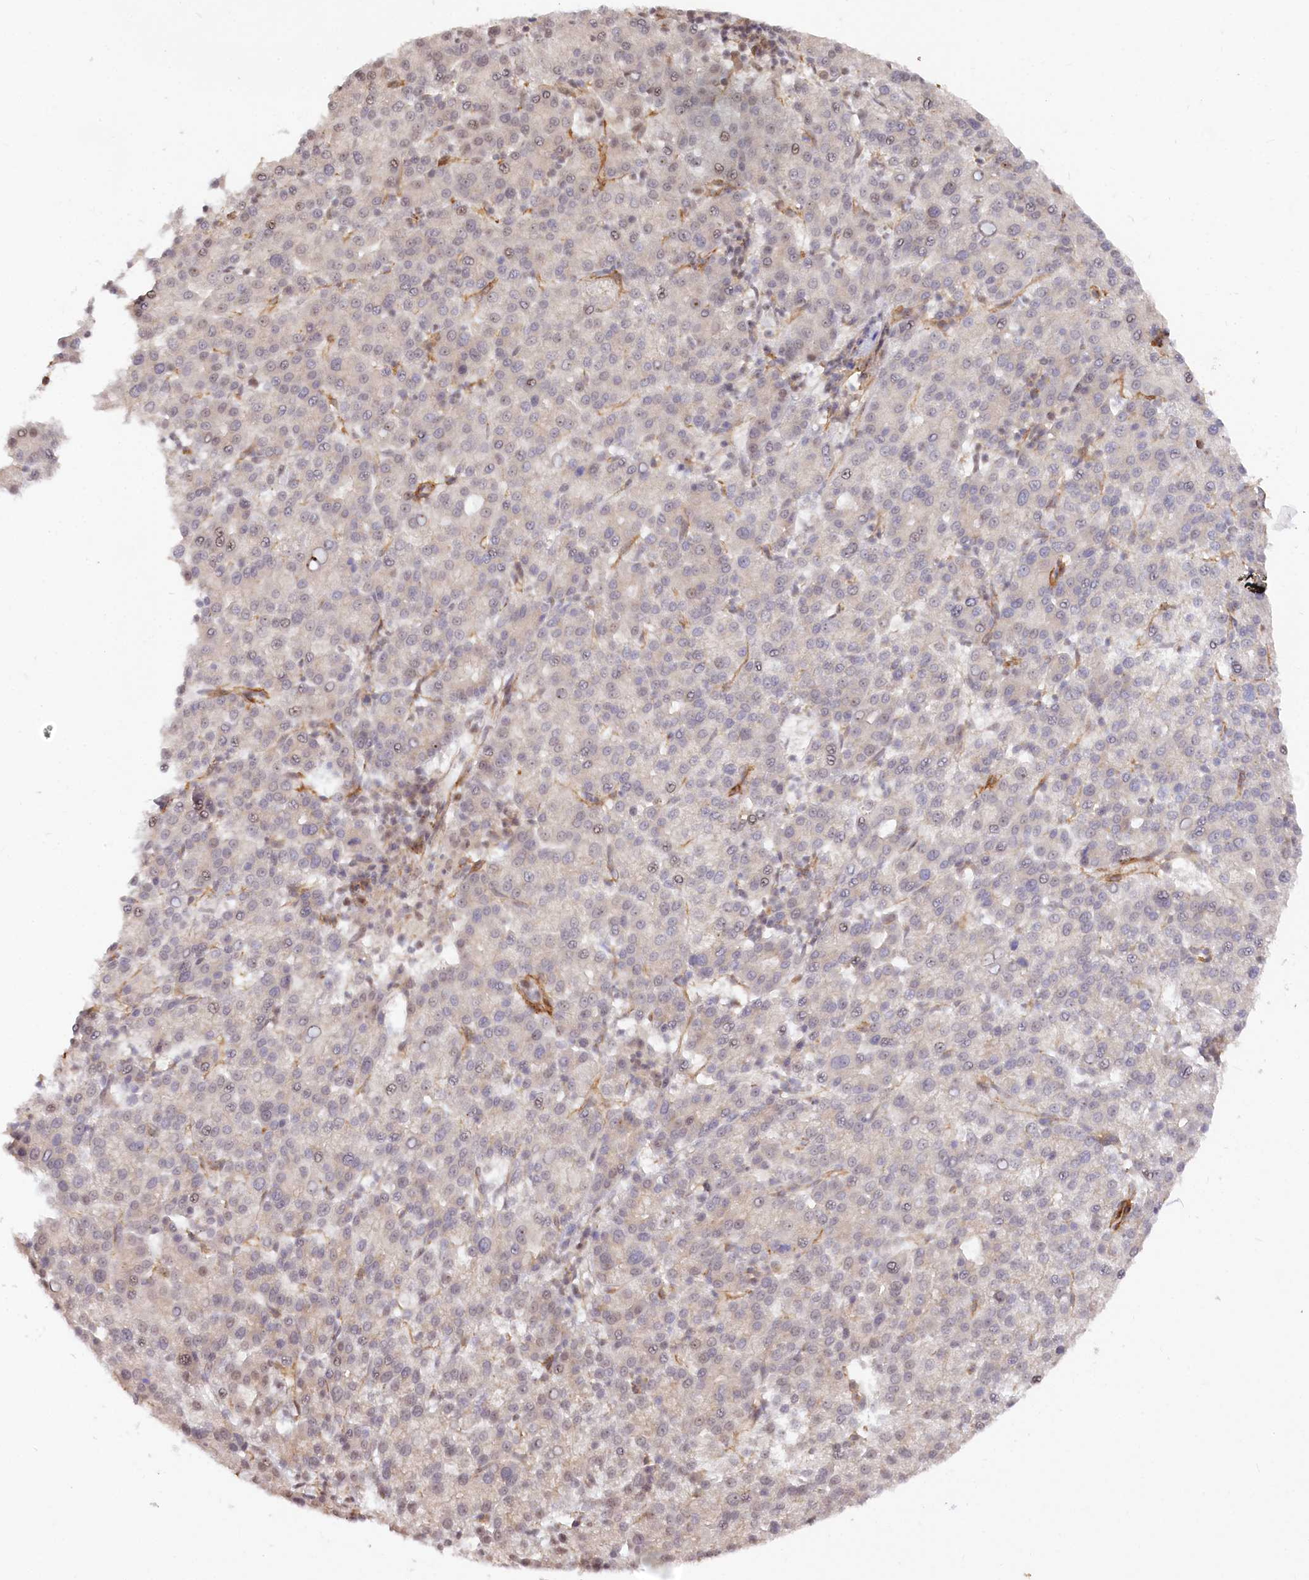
{"staining": {"intensity": "negative", "quantity": "none", "location": "none"}, "tissue": "liver cancer", "cell_type": "Tumor cells", "image_type": "cancer", "snomed": [{"axis": "morphology", "description": "Carcinoma, Hepatocellular, NOS"}, {"axis": "topography", "description": "Liver"}], "caption": "The immunohistochemistry (IHC) micrograph has no significant staining in tumor cells of liver cancer (hepatocellular carcinoma) tissue.", "gene": "GNL3L", "patient": {"sex": "female", "age": 58}}